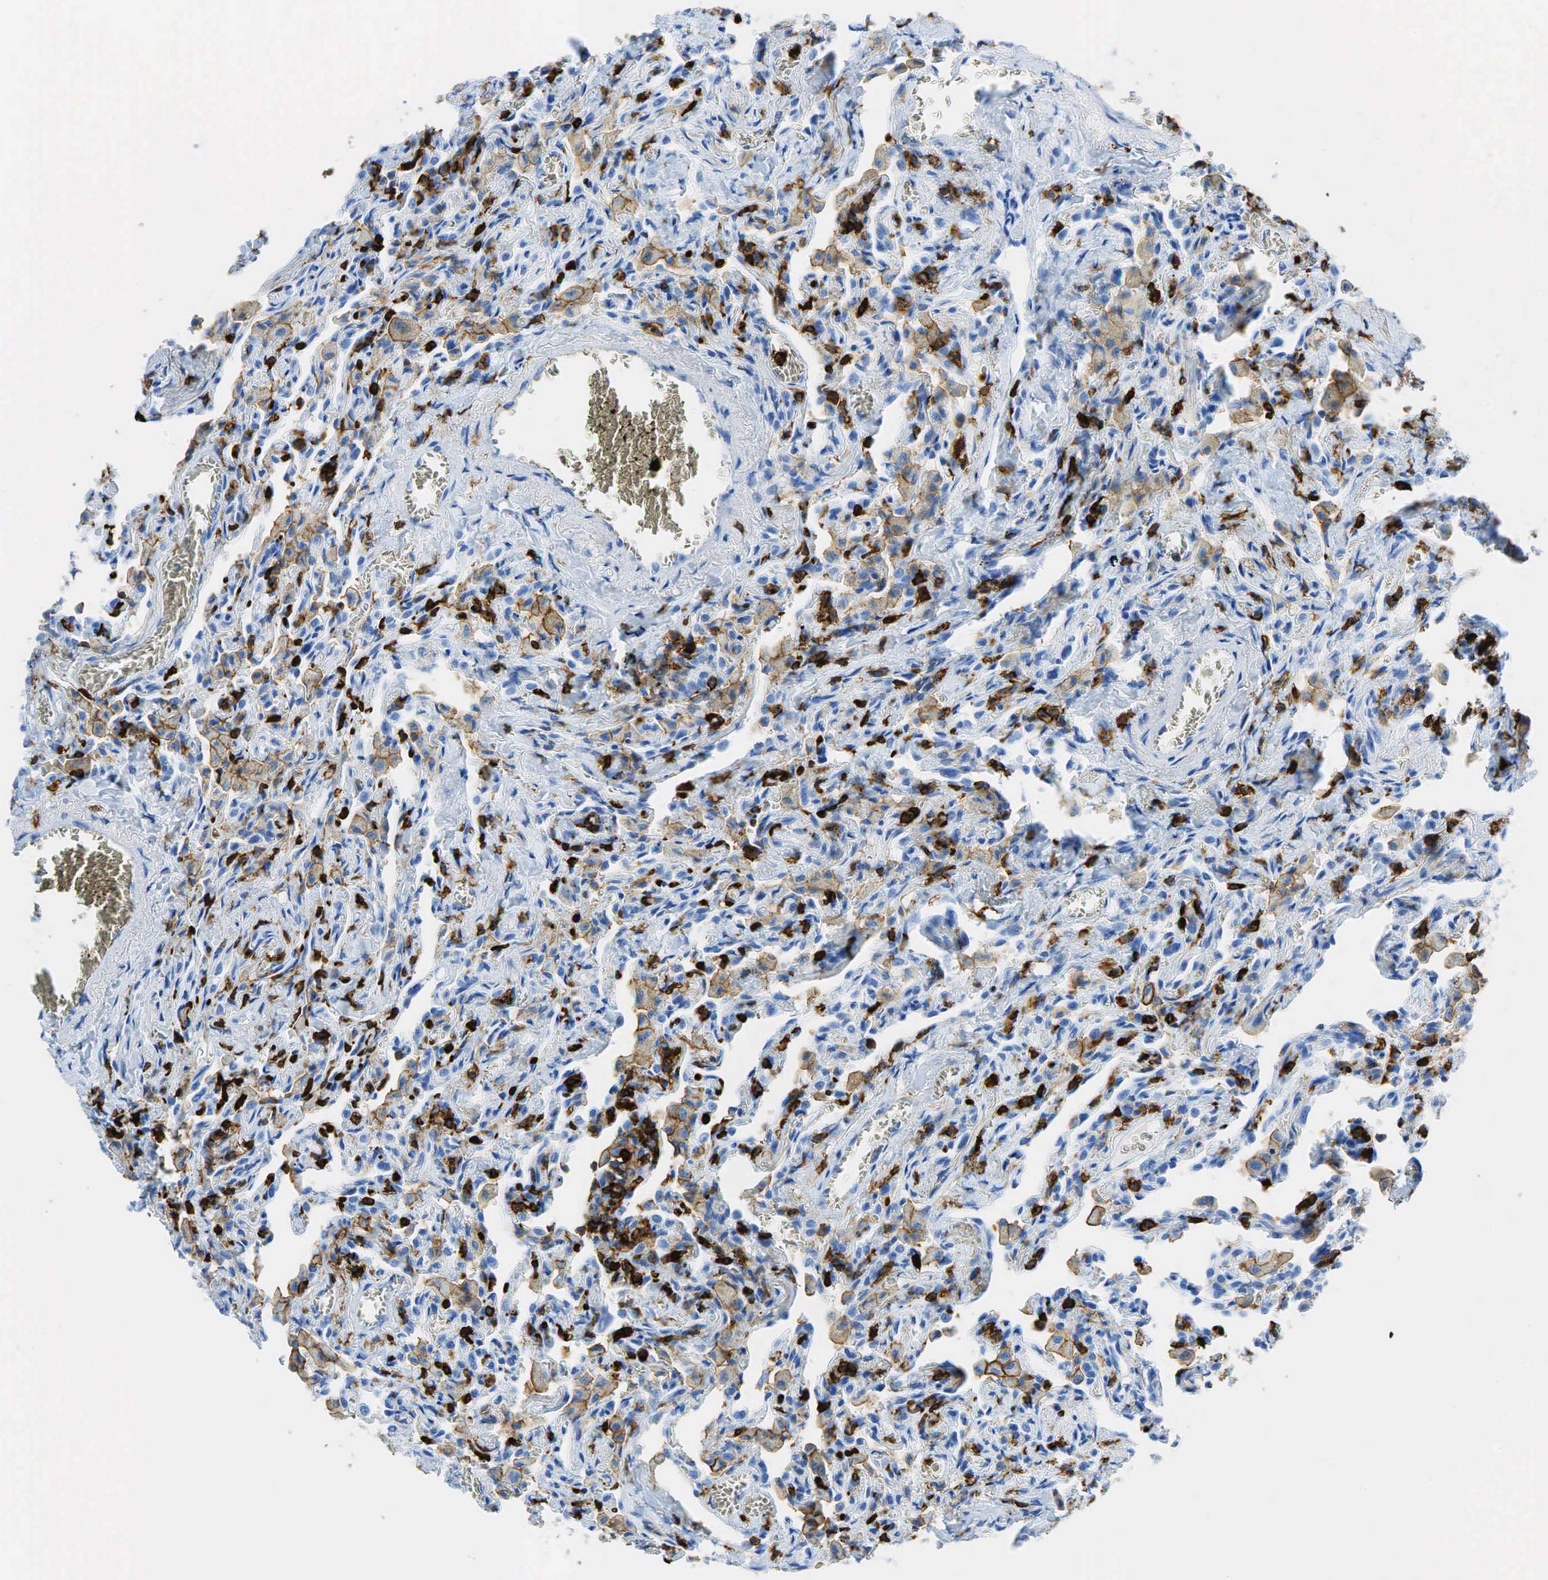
{"staining": {"intensity": "negative", "quantity": "none", "location": "none"}, "tissue": "lung", "cell_type": "Alveolar cells", "image_type": "normal", "snomed": [{"axis": "morphology", "description": "Normal tissue, NOS"}, {"axis": "topography", "description": "Lung"}], "caption": "This photomicrograph is of unremarkable lung stained with immunohistochemistry to label a protein in brown with the nuclei are counter-stained blue. There is no staining in alveolar cells.", "gene": "PTPRC", "patient": {"sex": "male", "age": 73}}